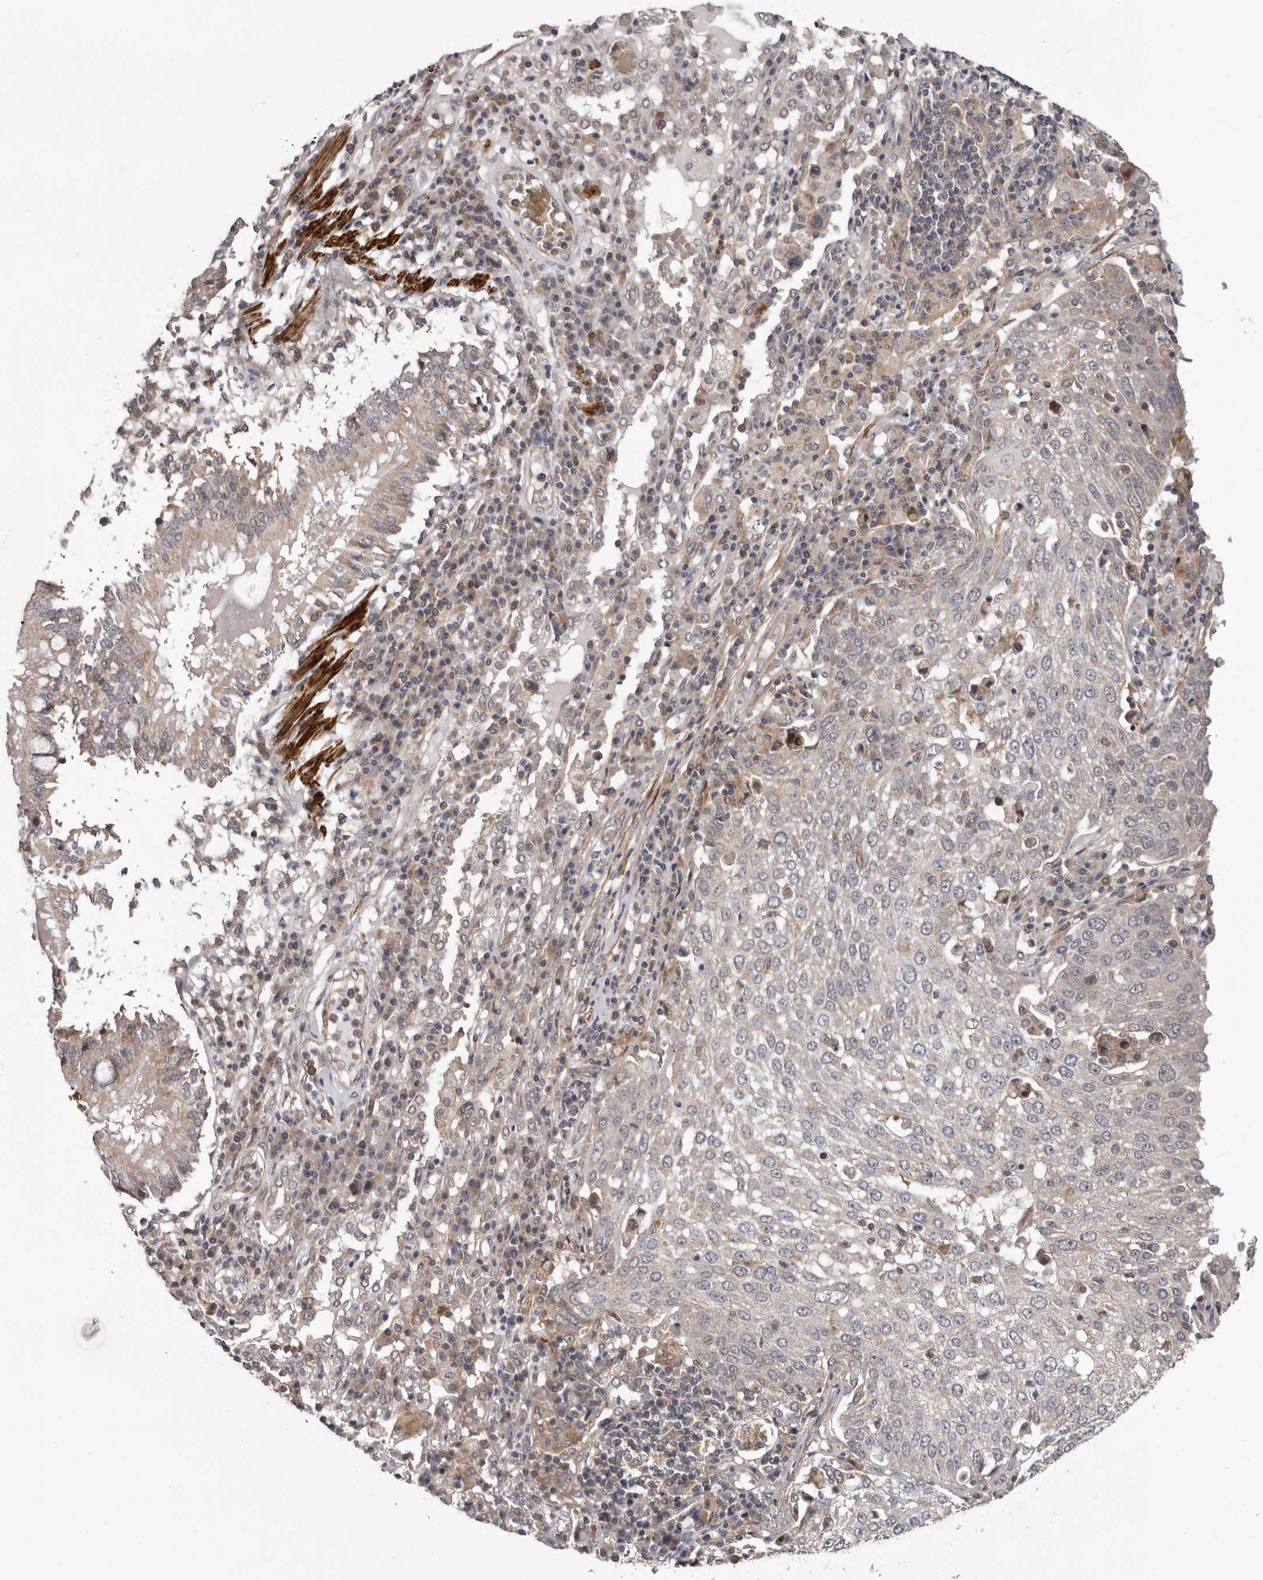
{"staining": {"intensity": "negative", "quantity": "none", "location": "none"}, "tissue": "lung cancer", "cell_type": "Tumor cells", "image_type": "cancer", "snomed": [{"axis": "morphology", "description": "Squamous cell carcinoma, NOS"}, {"axis": "topography", "description": "Lung"}], "caption": "High magnification brightfield microscopy of squamous cell carcinoma (lung) stained with DAB (brown) and counterstained with hematoxylin (blue): tumor cells show no significant staining.", "gene": "FGFR4", "patient": {"sex": "male", "age": 65}}